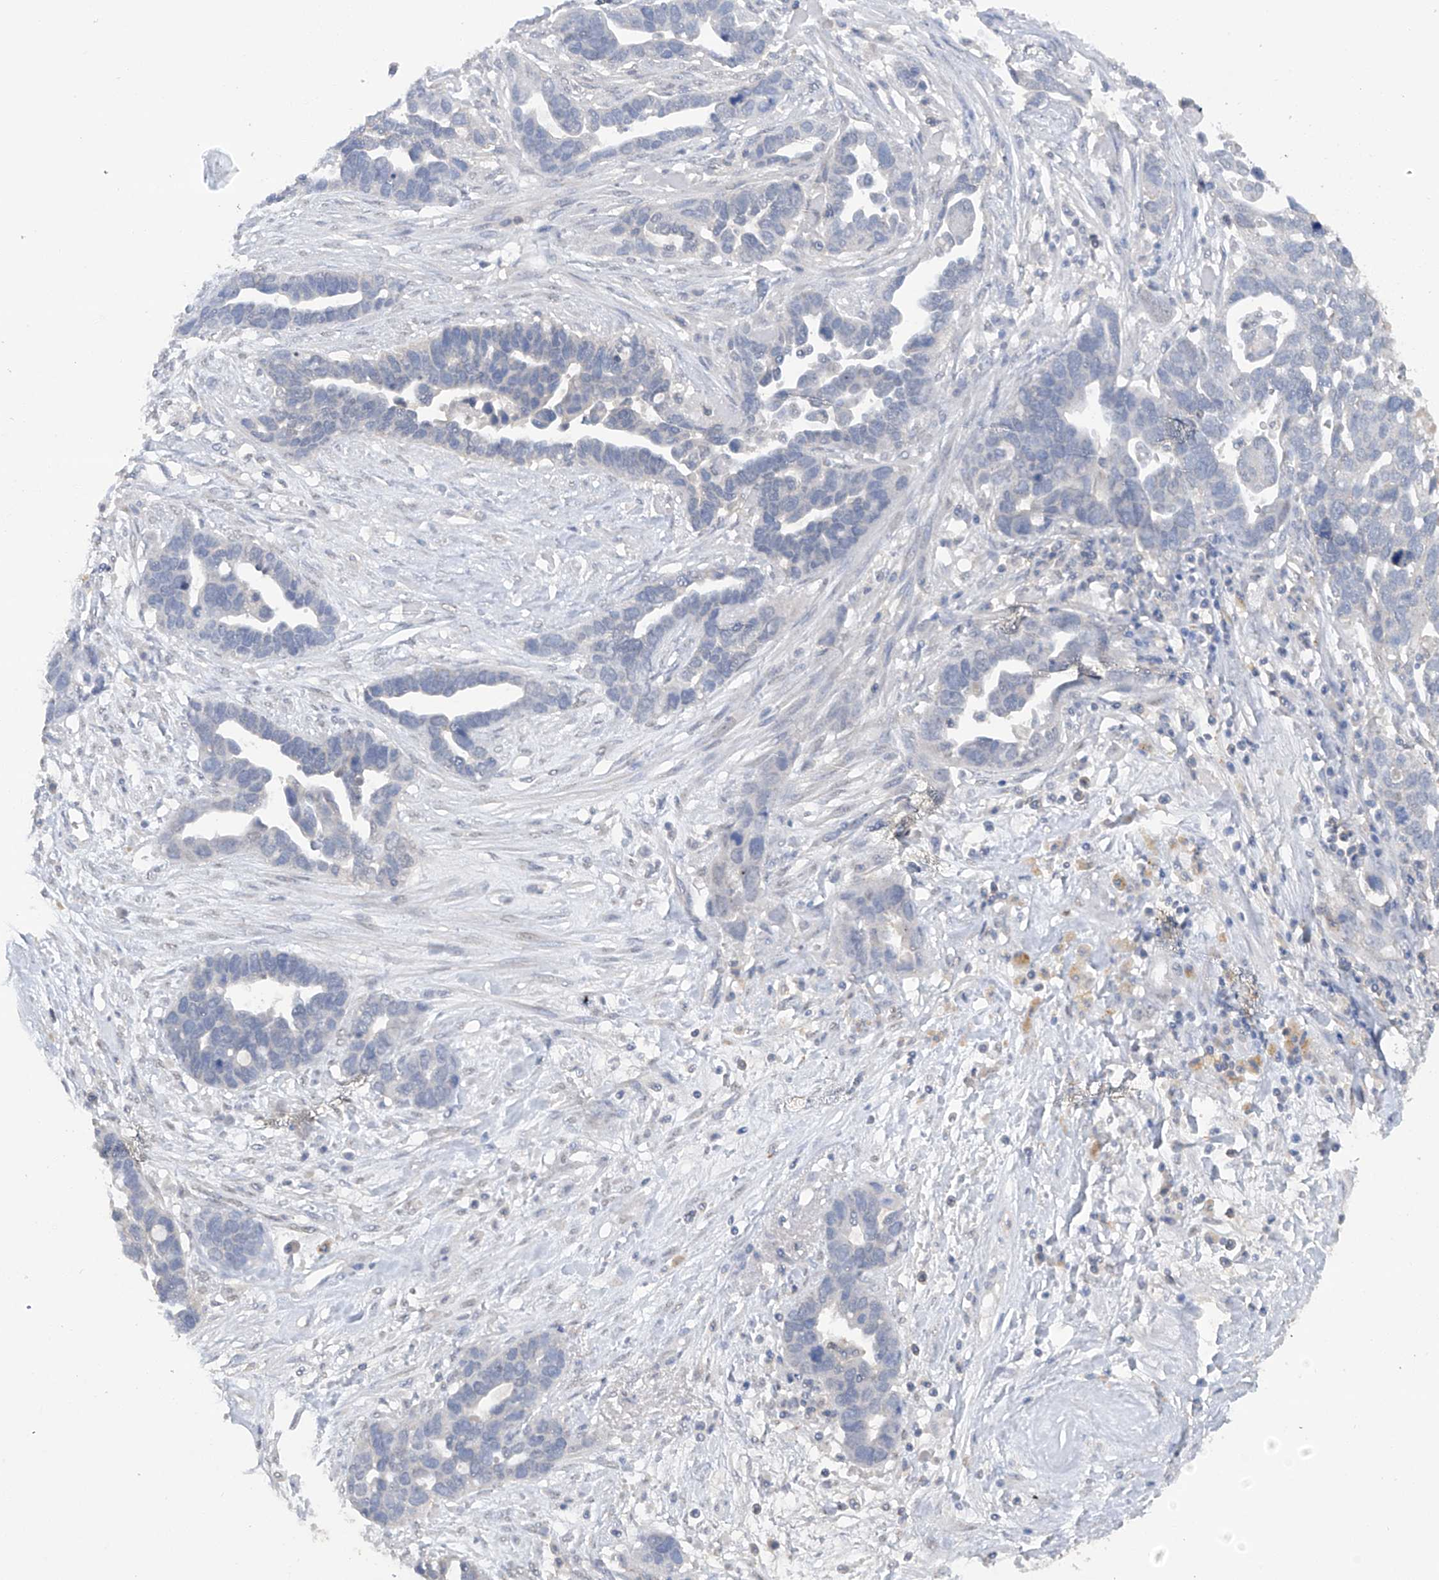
{"staining": {"intensity": "negative", "quantity": "none", "location": "none"}, "tissue": "ovarian cancer", "cell_type": "Tumor cells", "image_type": "cancer", "snomed": [{"axis": "morphology", "description": "Cystadenocarcinoma, serous, NOS"}, {"axis": "topography", "description": "Ovary"}], "caption": "Immunohistochemical staining of serous cystadenocarcinoma (ovarian) exhibits no significant positivity in tumor cells. (Immunohistochemistry (ihc), brightfield microscopy, high magnification).", "gene": "HAS3", "patient": {"sex": "female", "age": 54}}